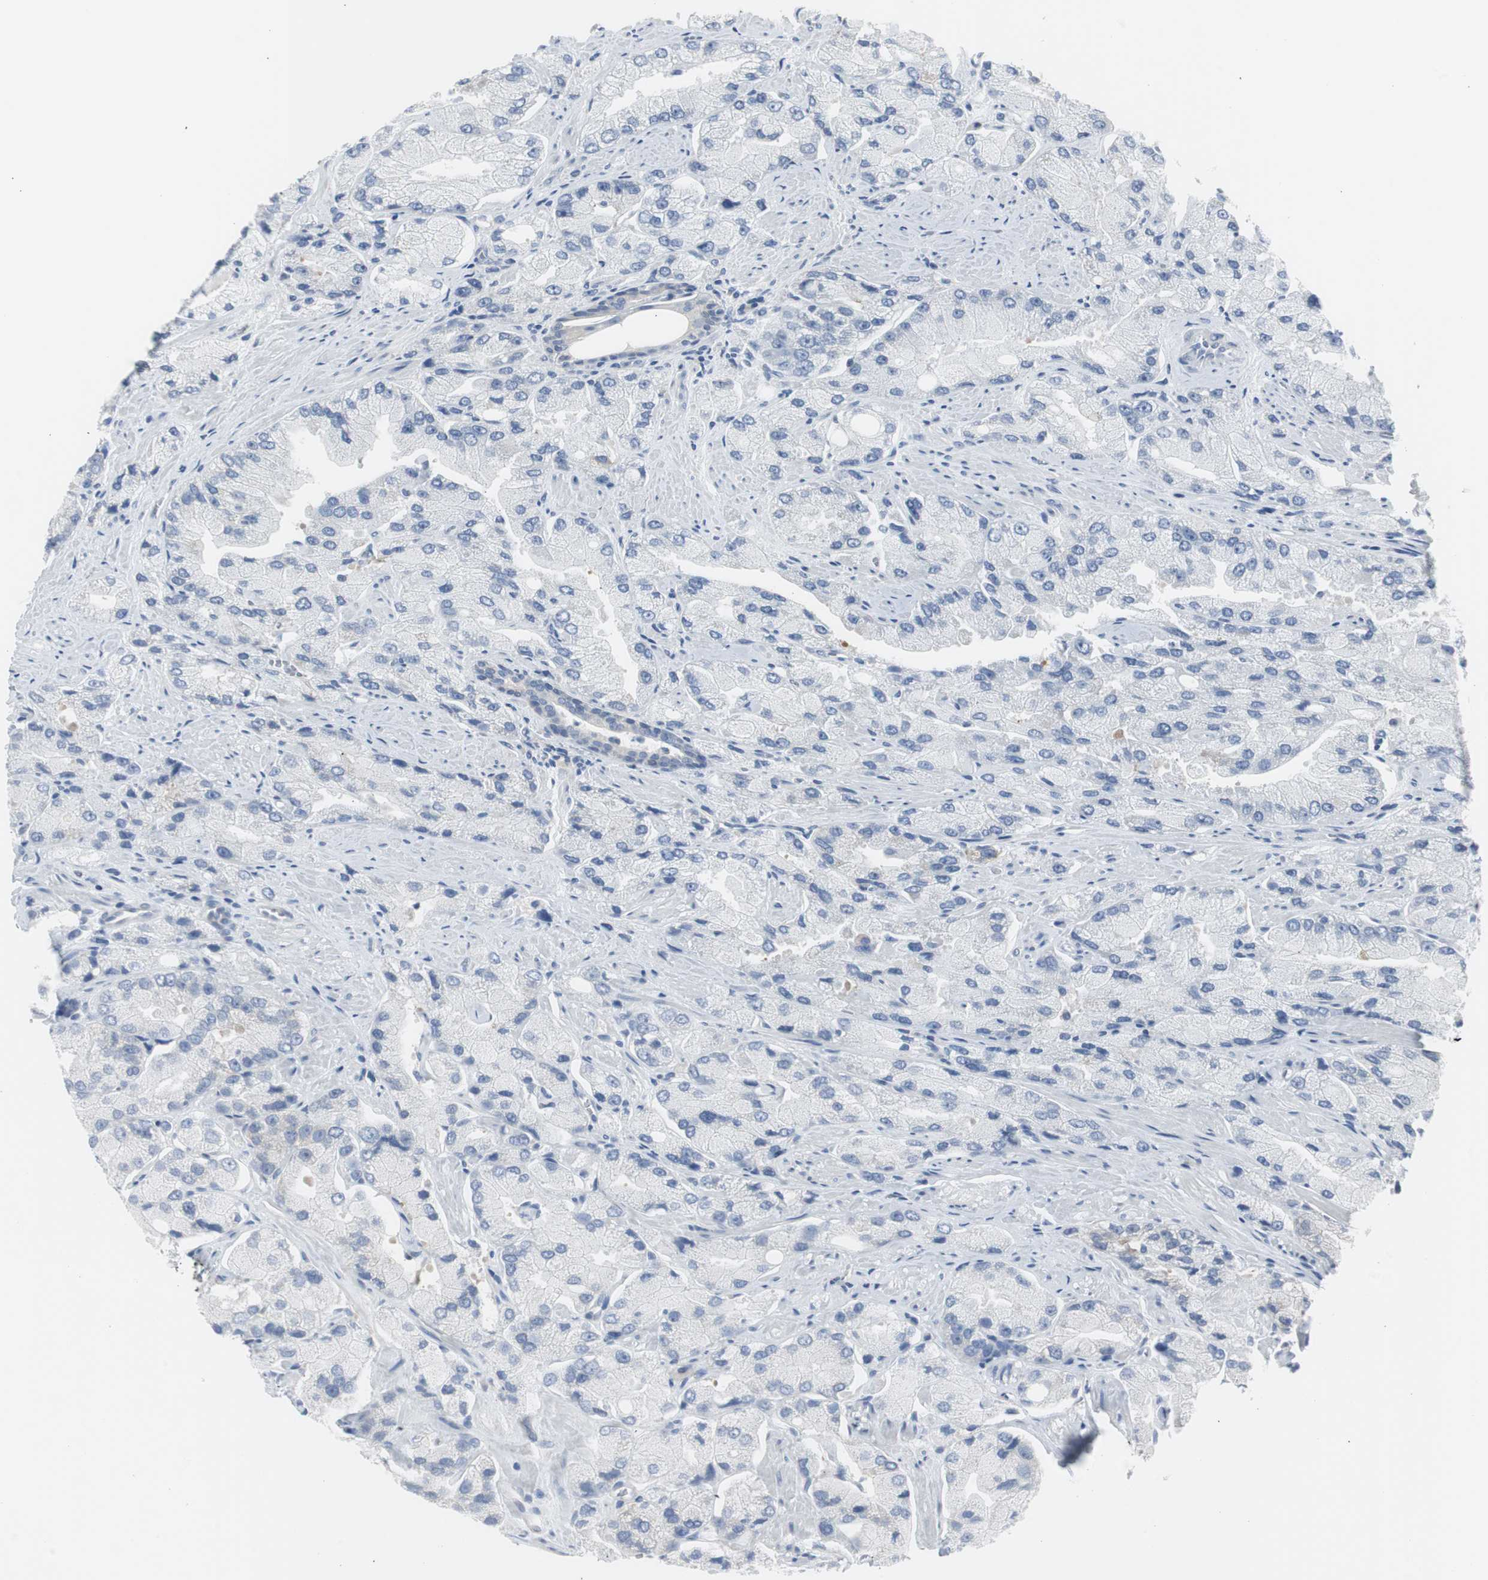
{"staining": {"intensity": "negative", "quantity": "none", "location": "none"}, "tissue": "prostate cancer", "cell_type": "Tumor cells", "image_type": "cancer", "snomed": [{"axis": "morphology", "description": "Adenocarcinoma, High grade"}, {"axis": "topography", "description": "Prostate"}], "caption": "Image shows no significant protein staining in tumor cells of high-grade adenocarcinoma (prostate).", "gene": "S100A7", "patient": {"sex": "male", "age": 58}}